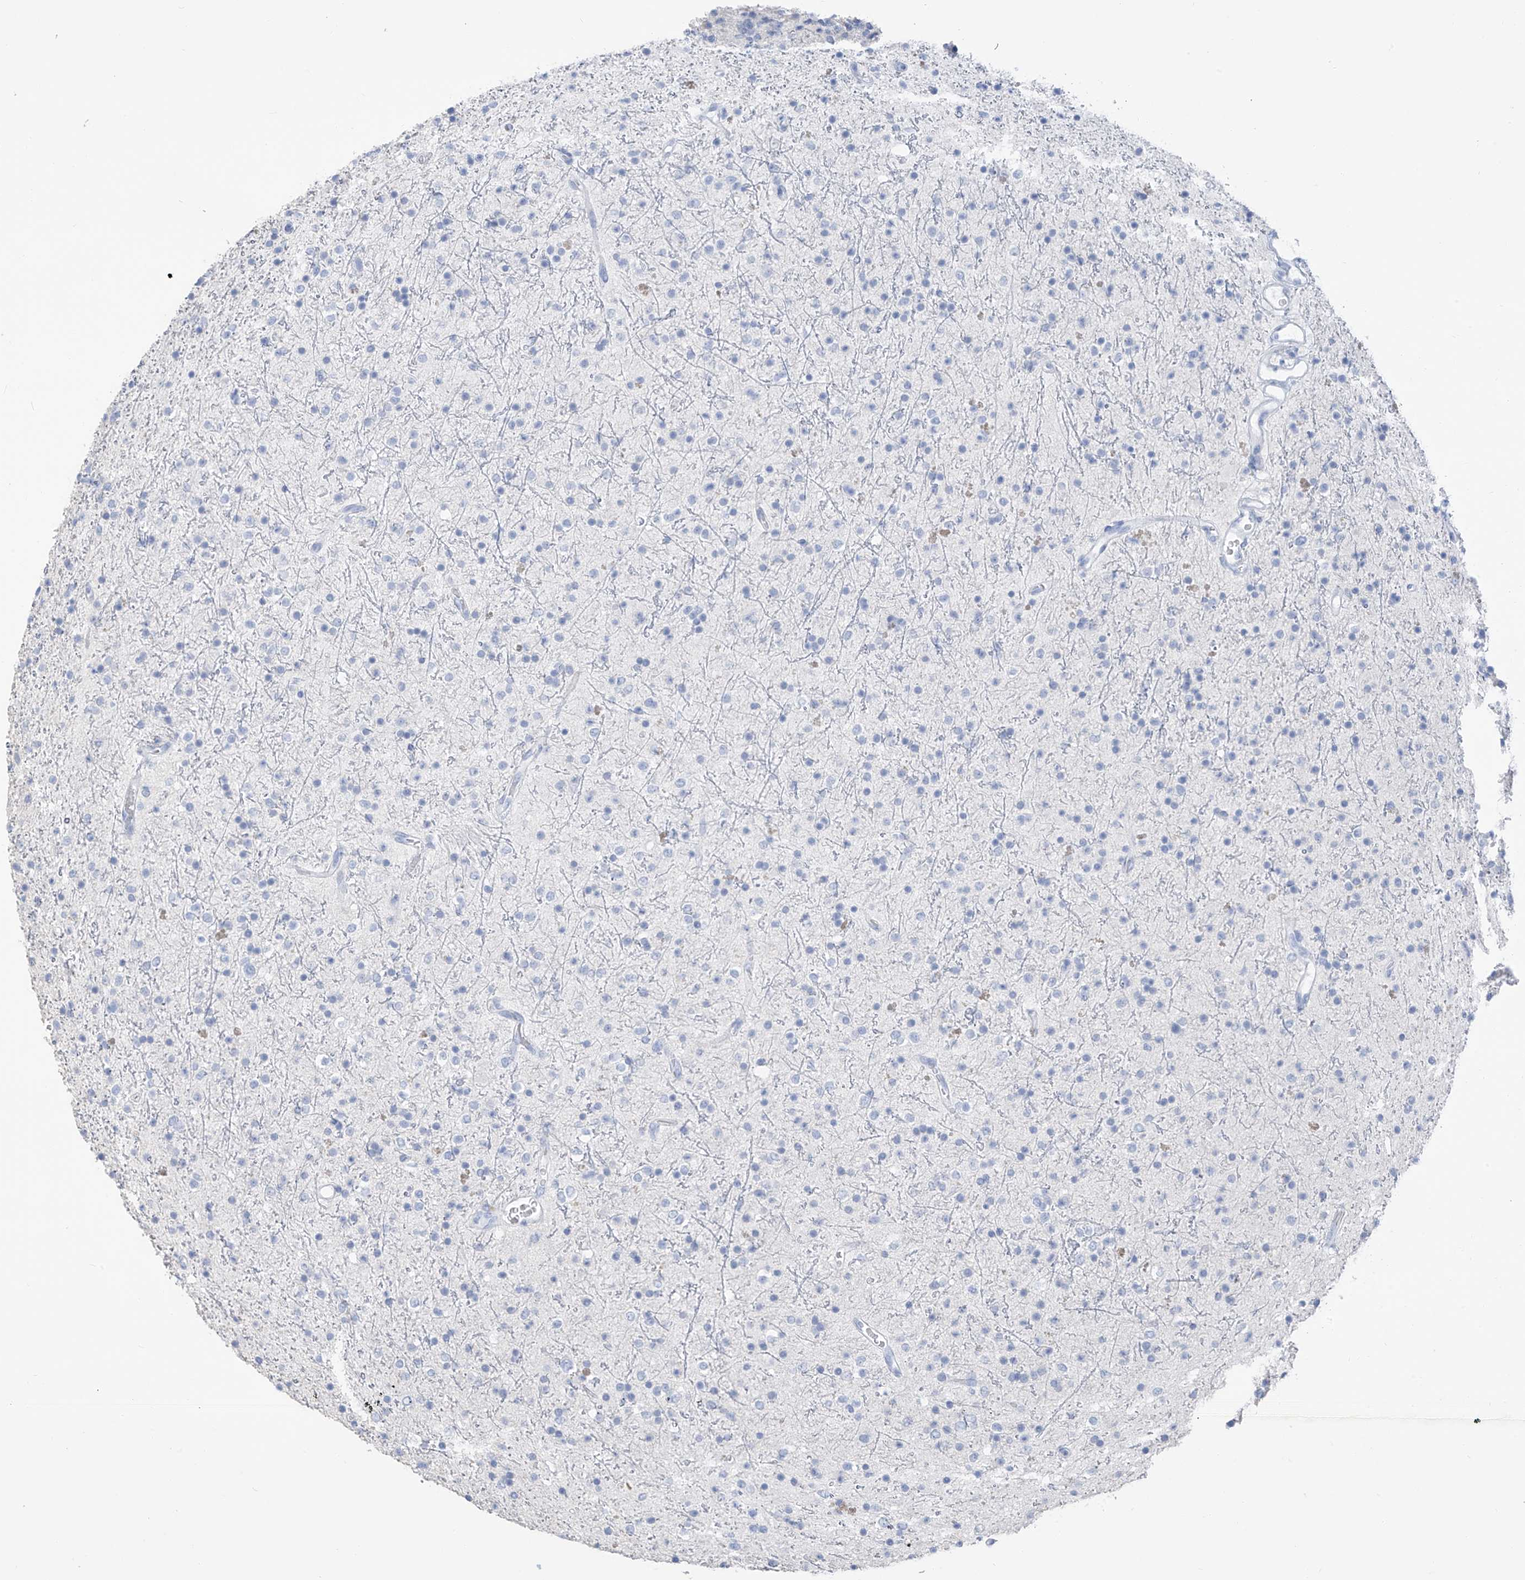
{"staining": {"intensity": "negative", "quantity": "none", "location": "none"}, "tissue": "glioma", "cell_type": "Tumor cells", "image_type": "cancer", "snomed": [{"axis": "morphology", "description": "Glioma, malignant, High grade"}, {"axis": "topography", "description": "Brain"}], "caption": "IHC of high-grade glioma (malignant) shows no expression in tumor cells. (Brightfield microscopy of DAB (3,3'-diaminobenzidine) immunohistochemistry (IHC) at high magnification).", "gene": "PAFAH1B3", "patient": {"sex": "male", "age": 34}}